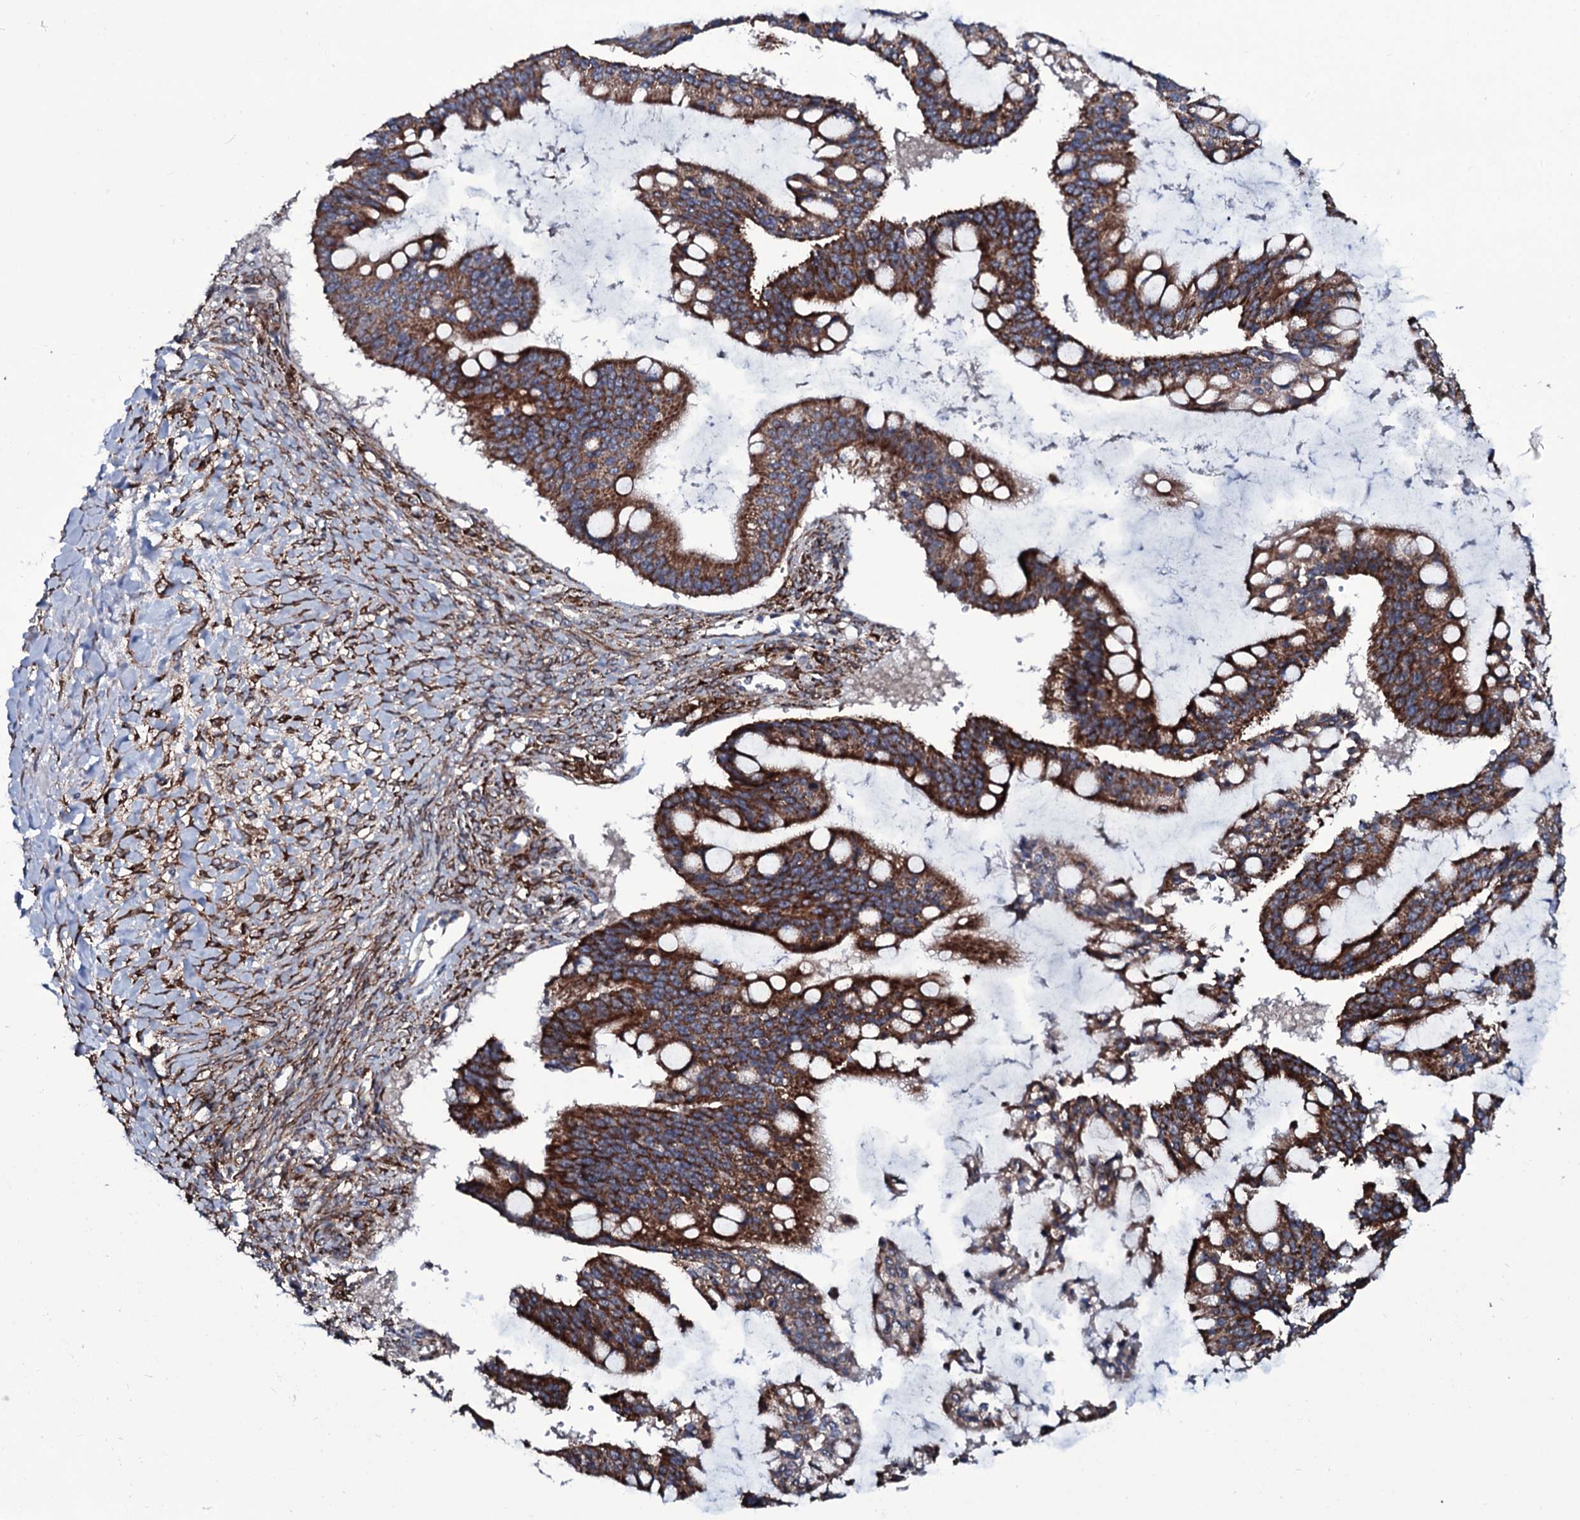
{"staining": {"intensity": "strong", "quantity": ">75%", "location": "cytoplasmic/membranous"}, "tissue": "ovarian cancer", "cell_type": "Tumor cells", "image_type": "cancer", "snomed": [{"axis": "morphology", "description": "Cystadenocarcinoma, mucinous, NOS"}, {"axis": "topography", "description": "Ovary"}], "caption": "Immunohistochemical staining of human ovarian mucinous cystadenocarcinoma exhibits strong cytoplasmic/membranous protein positivity in approximately >75% of tumor cells. The staining was performed using DAB (3,3'-diaminobenzidine), with brown indicating positive protein expression. Nuclei are stained blue with hematoxylin.", "gene": "WIPF3", "patient": {"sex": "female", "age": 73}}